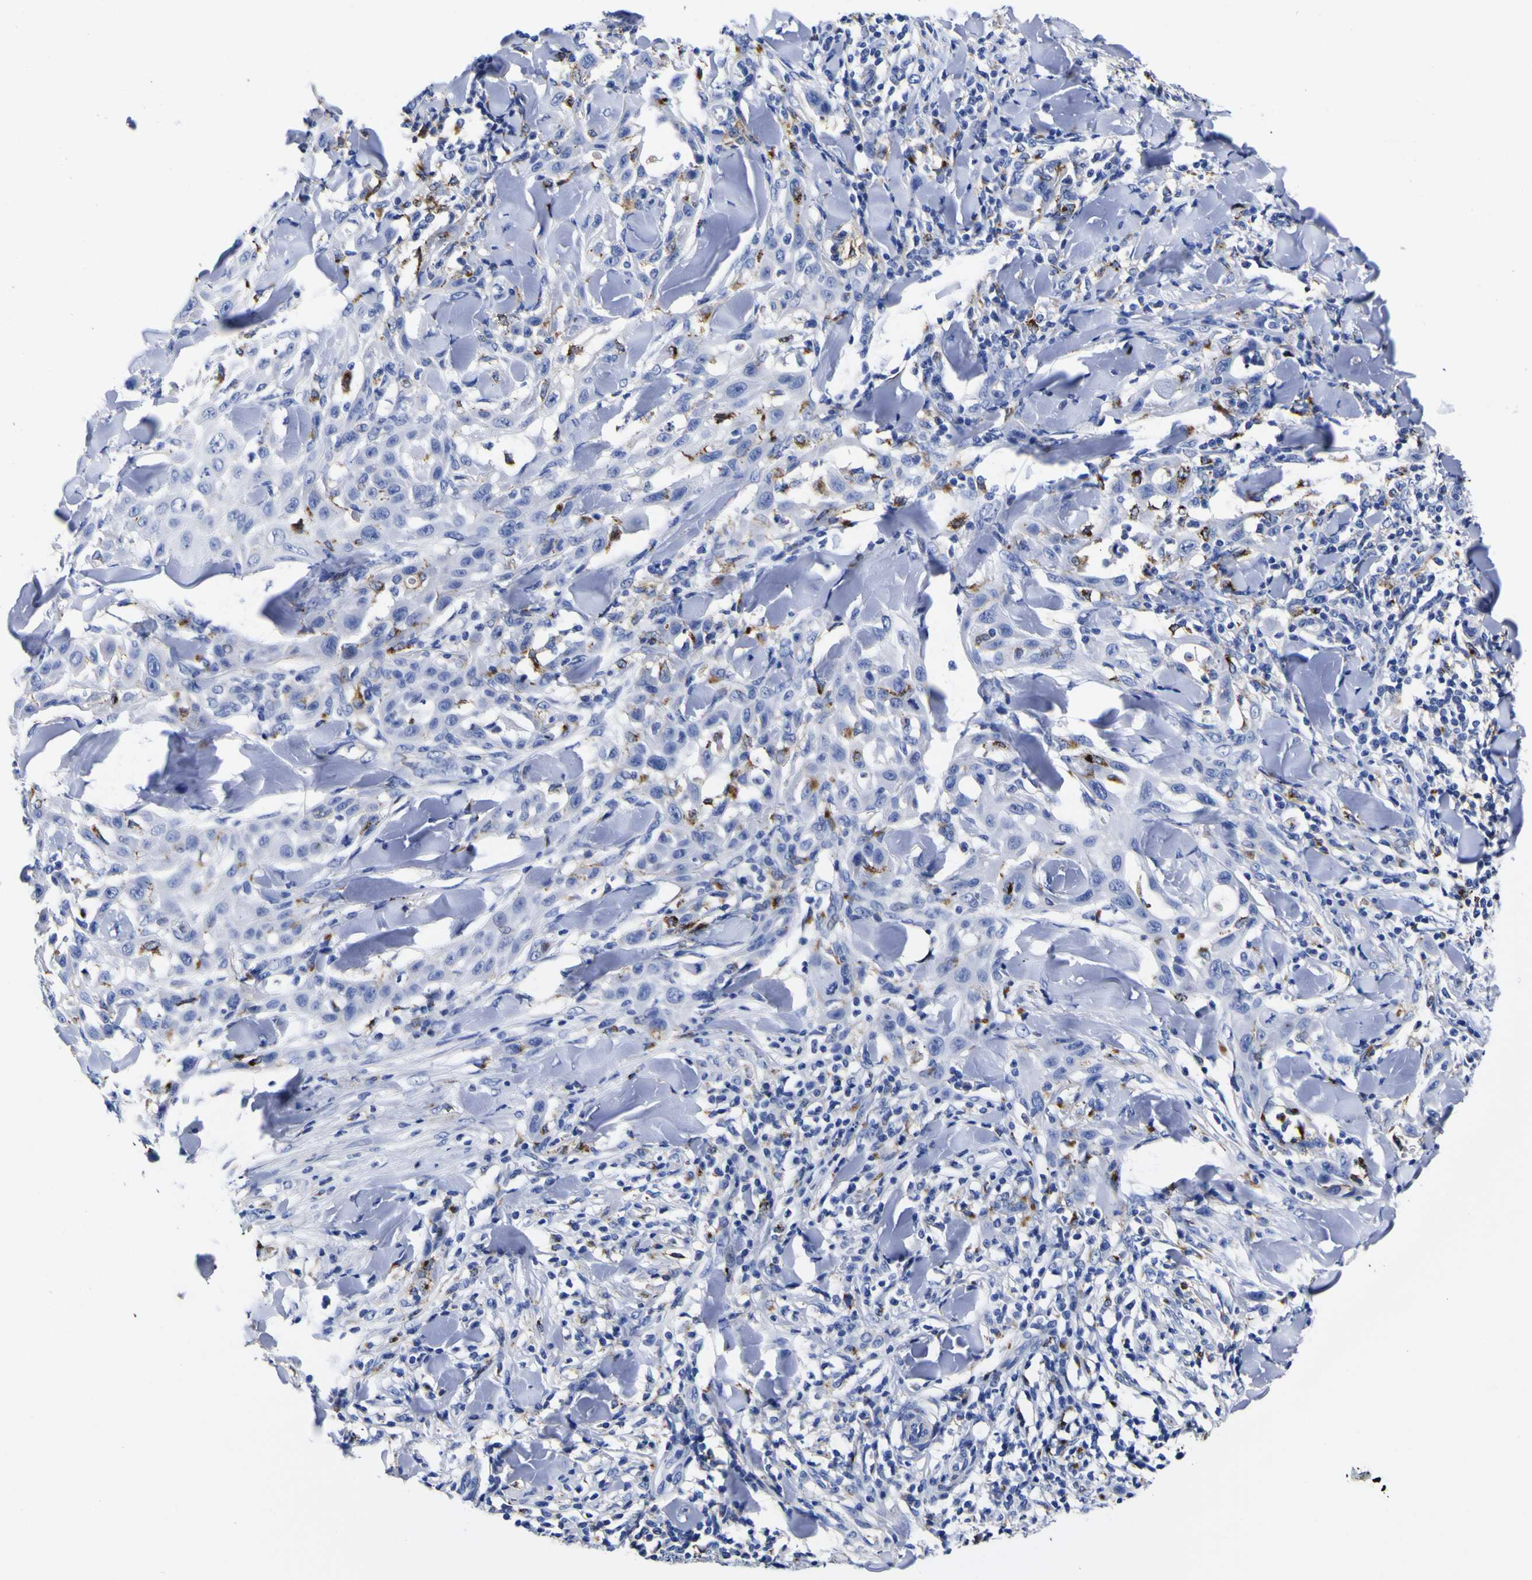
{"staining": {"intensity": "strong", "quantity": "<25%", "location": "cytoplasmic/membranous"}, "tissue": "skin cancer", "cell_type": "Tumor cells", "image_type": "cancer", "snomed": [{"axis": "morphology", "description": "Squamous cell carcinoma, NOS"}, {"axis": "topography", "description": "Skin"}], "caption": "Protein expression analysis of human skin cancer reveals strong cytoplasmic/membranous positivity in about <25% of tumor cells. The staining was performed using DAB (3,3'-diaminobenzidine), with brown indicating positive protein expression. Nuclei are stained blue with hematoxylin.", "gene": "HLA-DQA1", "patient": {"sex": "male", "age": 24}}